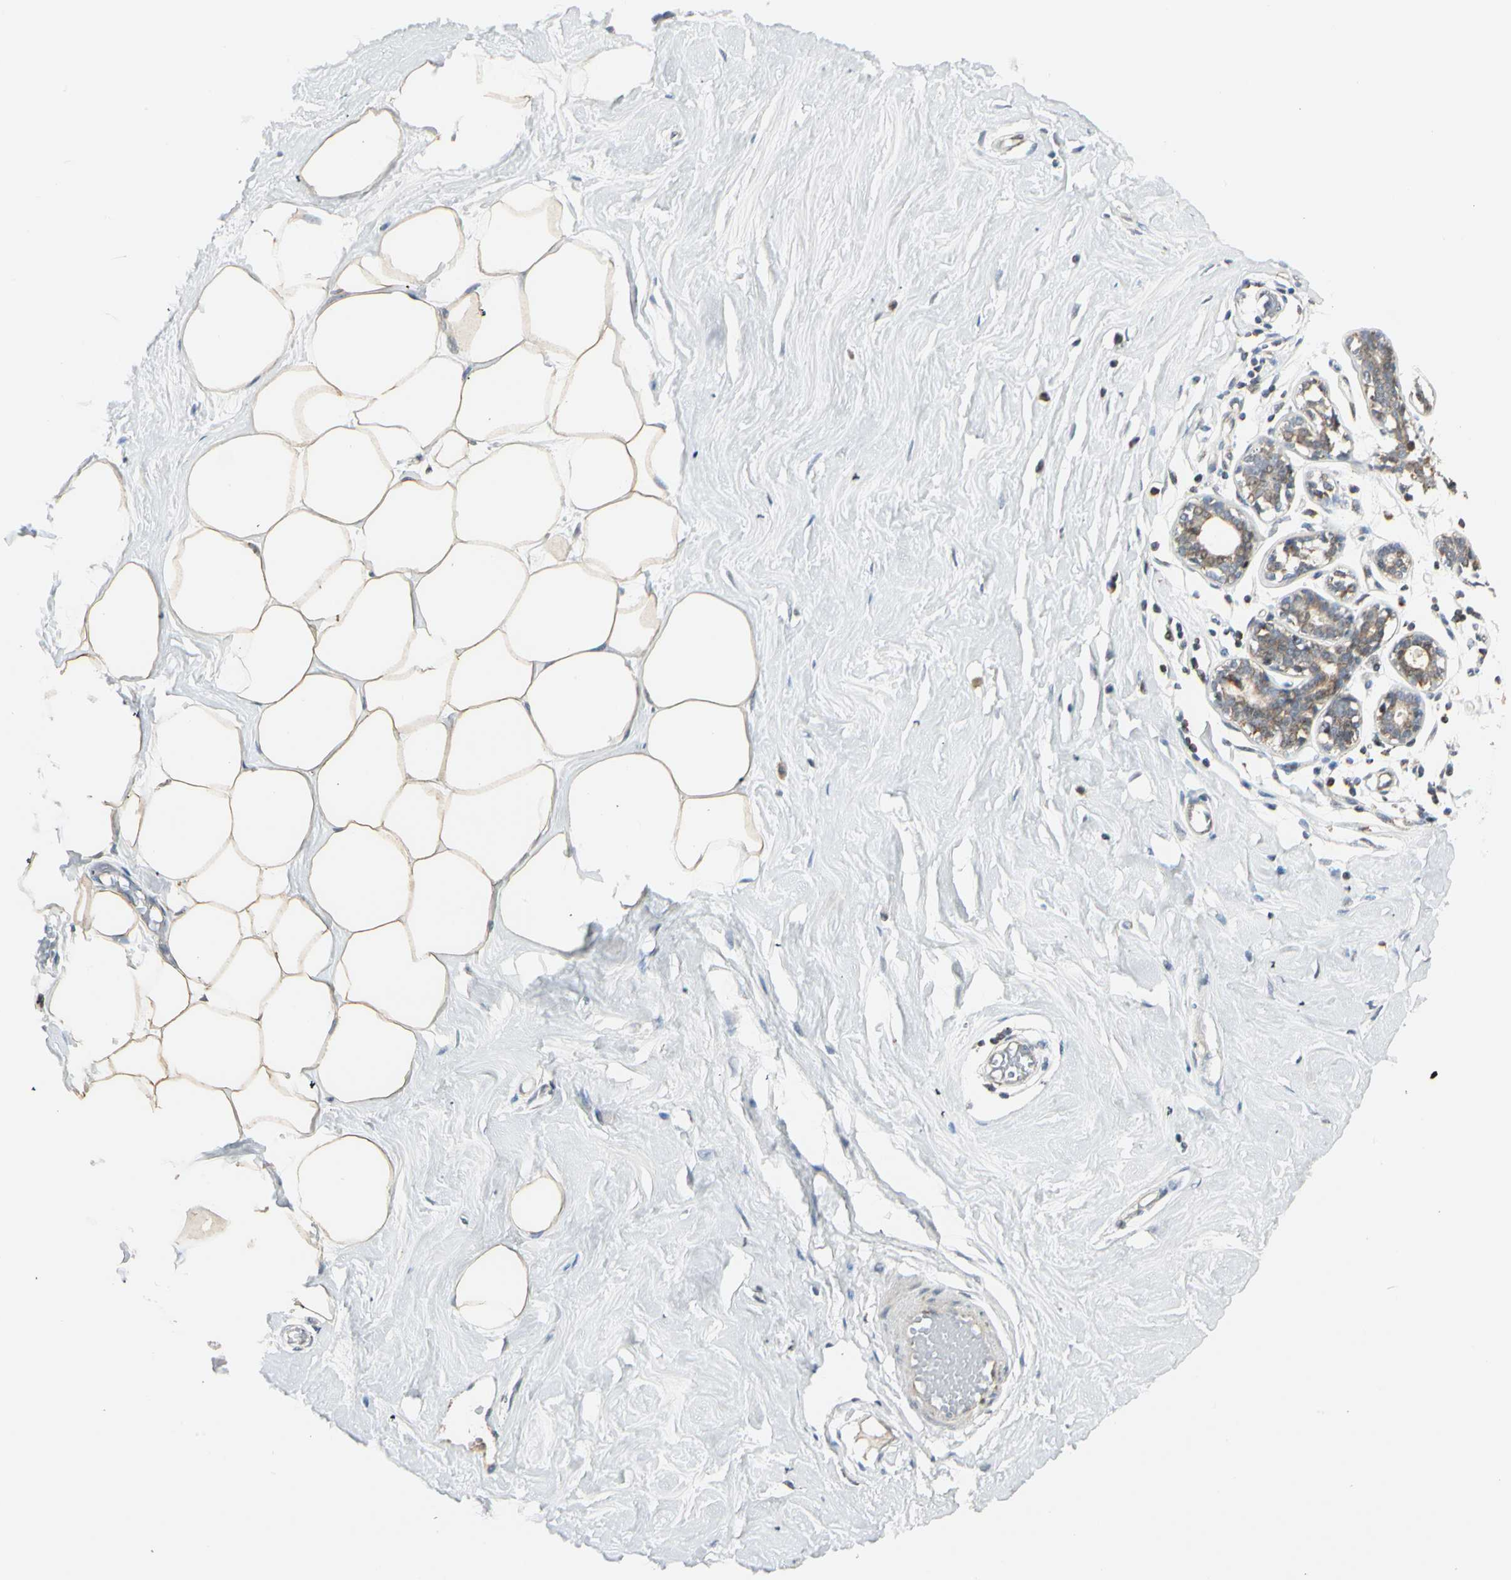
{"staining": {"intensity": "moderate", "quantity": "25%-75%", "location": "cytoplasmic/membranous"}, "tissue": "adipose tissue", "cell_type": "Adipocytes", "image_type": "normal", "snomed": [{"axis": "morphology", "description": "Normal tissue, NOS"}, {"axis": "topography", "description": "Breast"}], "caption": "The histopathology image exhibits staining of benign adipose tissue, revealing moderate cytoplasmic/membranous protein expression (brown color) within adipocytes. (DAB (3,3'-diaminobenzidine) IHC with brightfield microscopy, high magnification).", "gene": "ANKS6", "patient": {"sex": "female", "age": 44}}